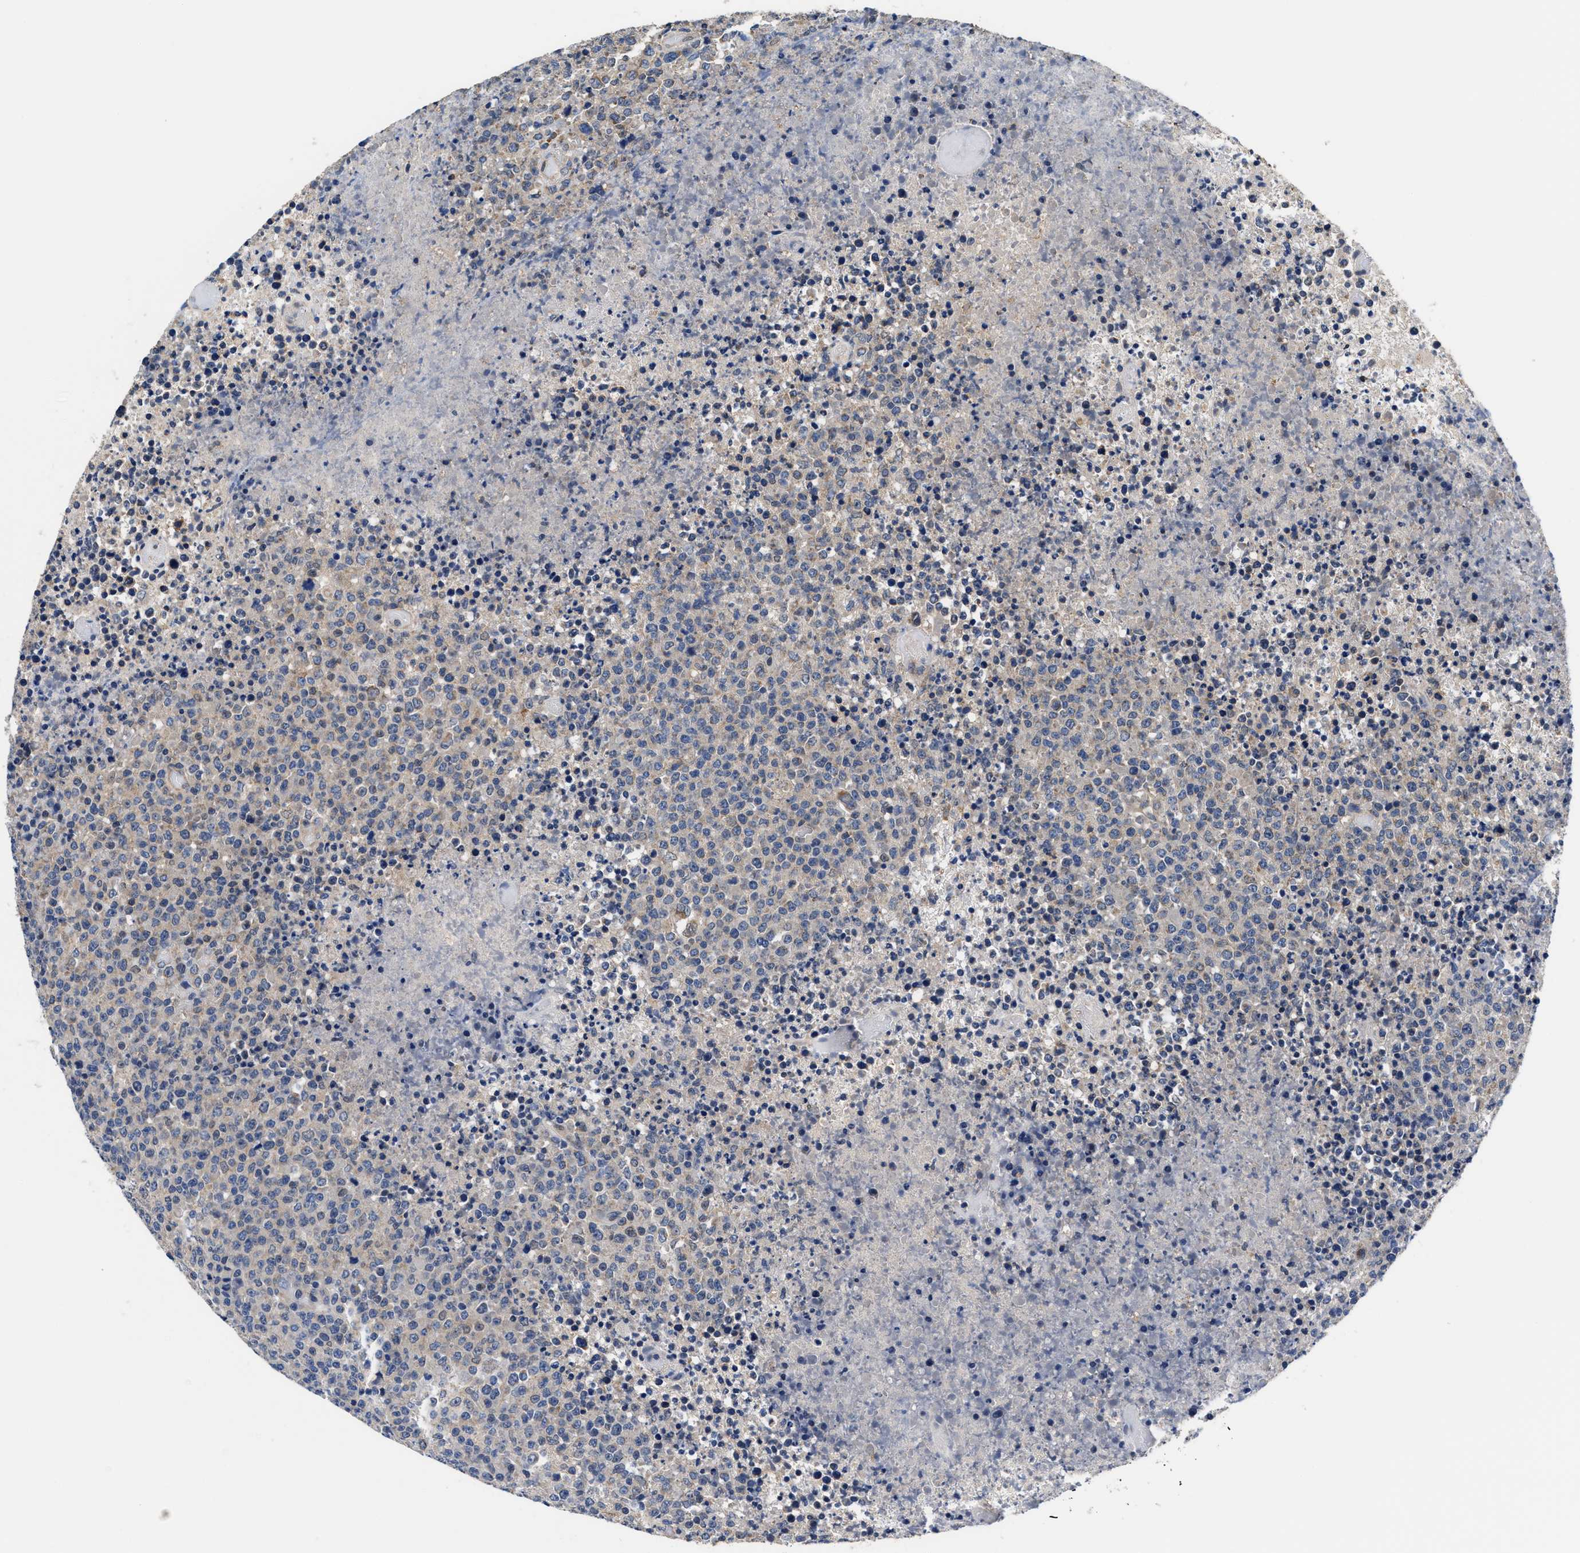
{"staining": {"intensity": "weak", "quantity": "<25%", "location": "cytoplasmic/membranous"}, "tissue": "lymphoma", "cell_type": "Tumor cells", "image_type": "cancer", "snomed": [{"axis": "morphology", "description": "Malignant lymphoma, non-Hodgkin's type, High grade"}, {"axis": "topography", "description": "Lymph node"}], "caption": "Human lymphoma stained for a protein using immunohistochemistry demonstrates no staining in tumor cells.", "gene": "ACLY", "patient": {"sex": "male", "age": 13}}